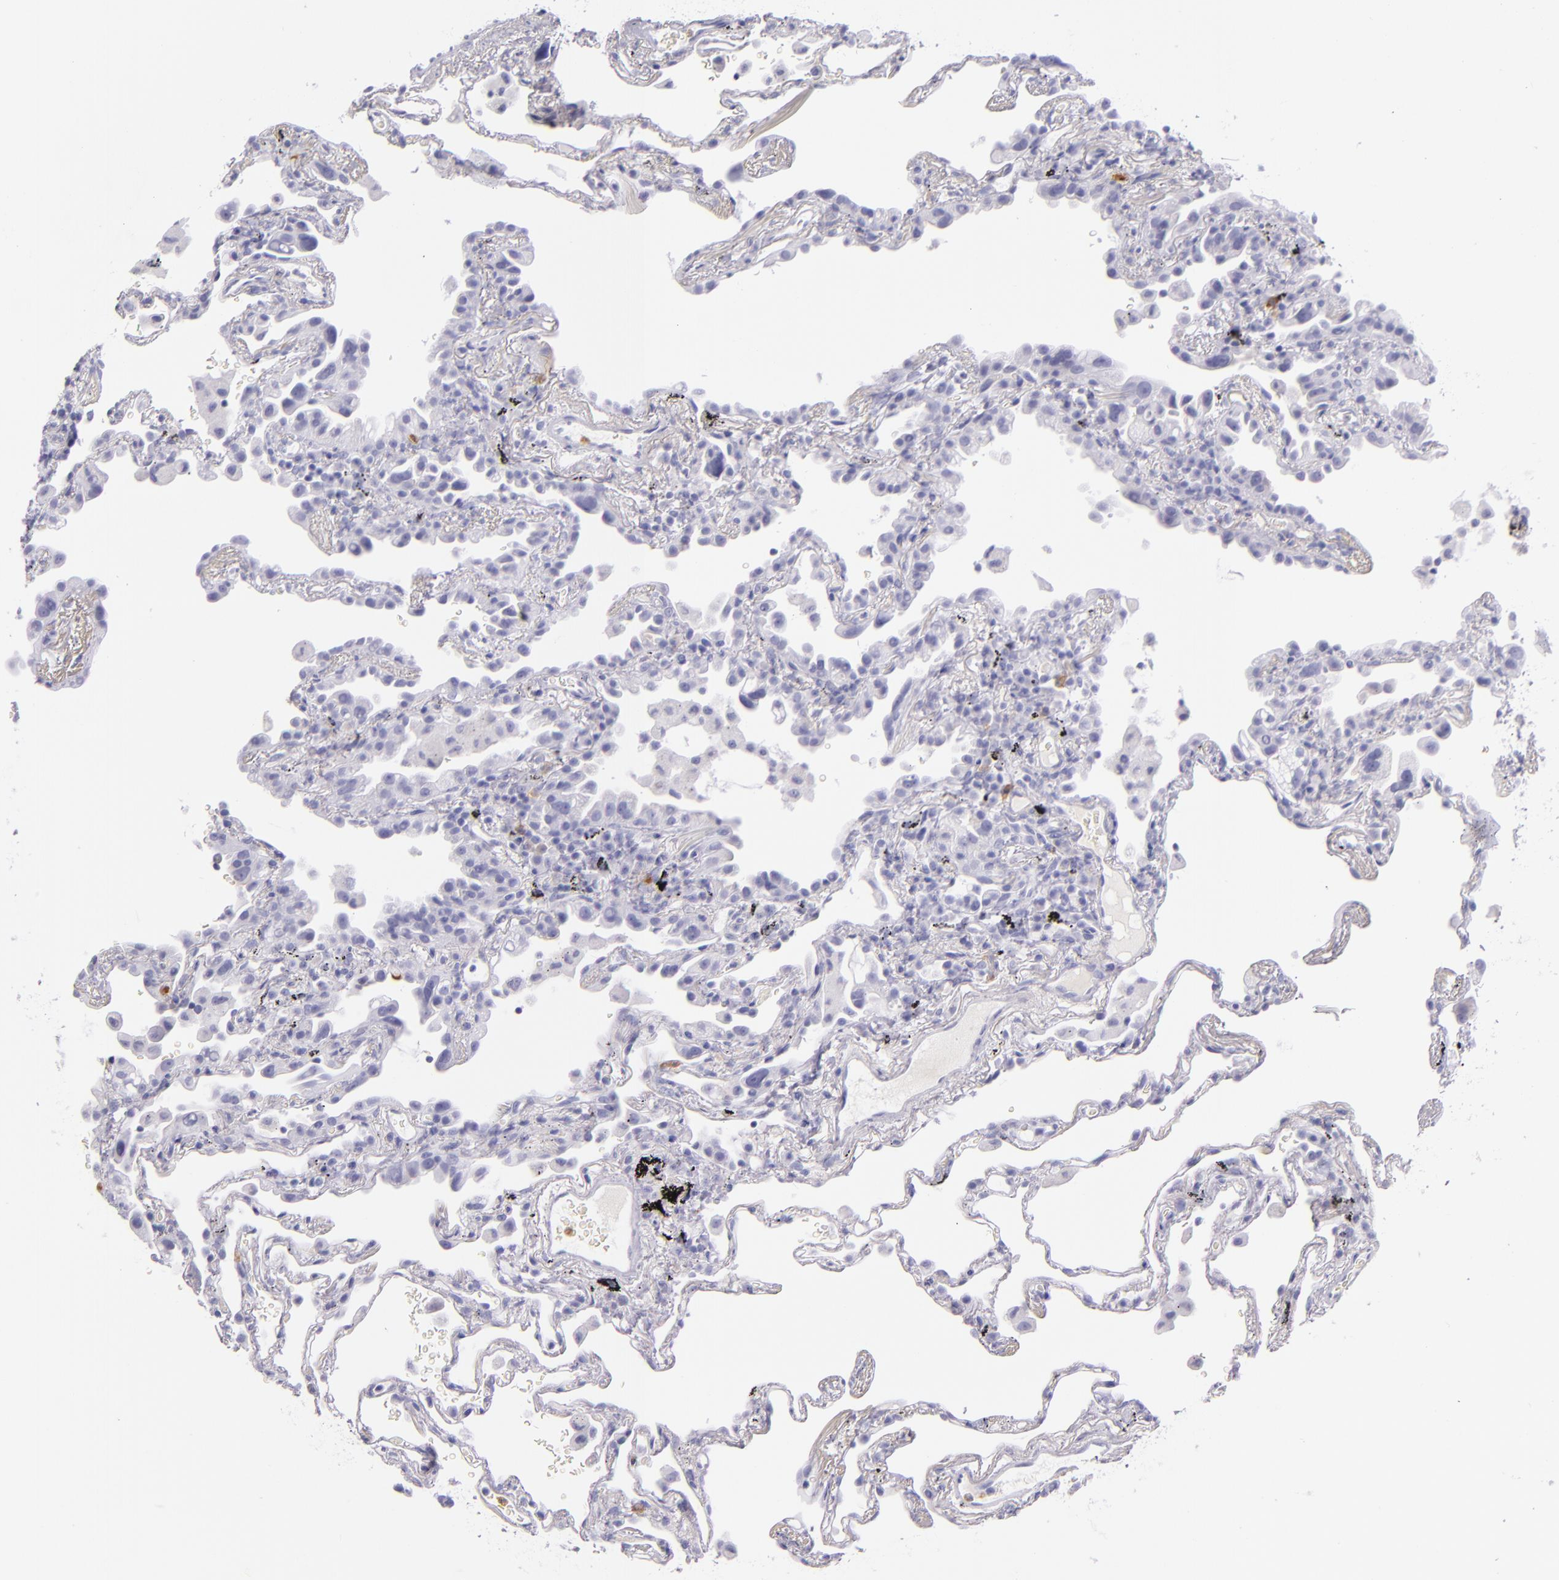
{"staining": {"intensity": "negative", "quantity": "none", "location": "none"}, "tissue": "lung", "cell_type": "Alveolar cells", "image_type": "normal", "snomed": [{"axis": "morphology", "description": "Normal tissue, NOS"}, {"axis": "morphology", "description": "Inflammation, NOS"}, {"axis": "topography", "description": "Lung"}], "caption": "Alveolar cells show no significant positivity in normal lung.", "gene": "CEACAM1", "patient": {"sex": "male", "age": 69}}